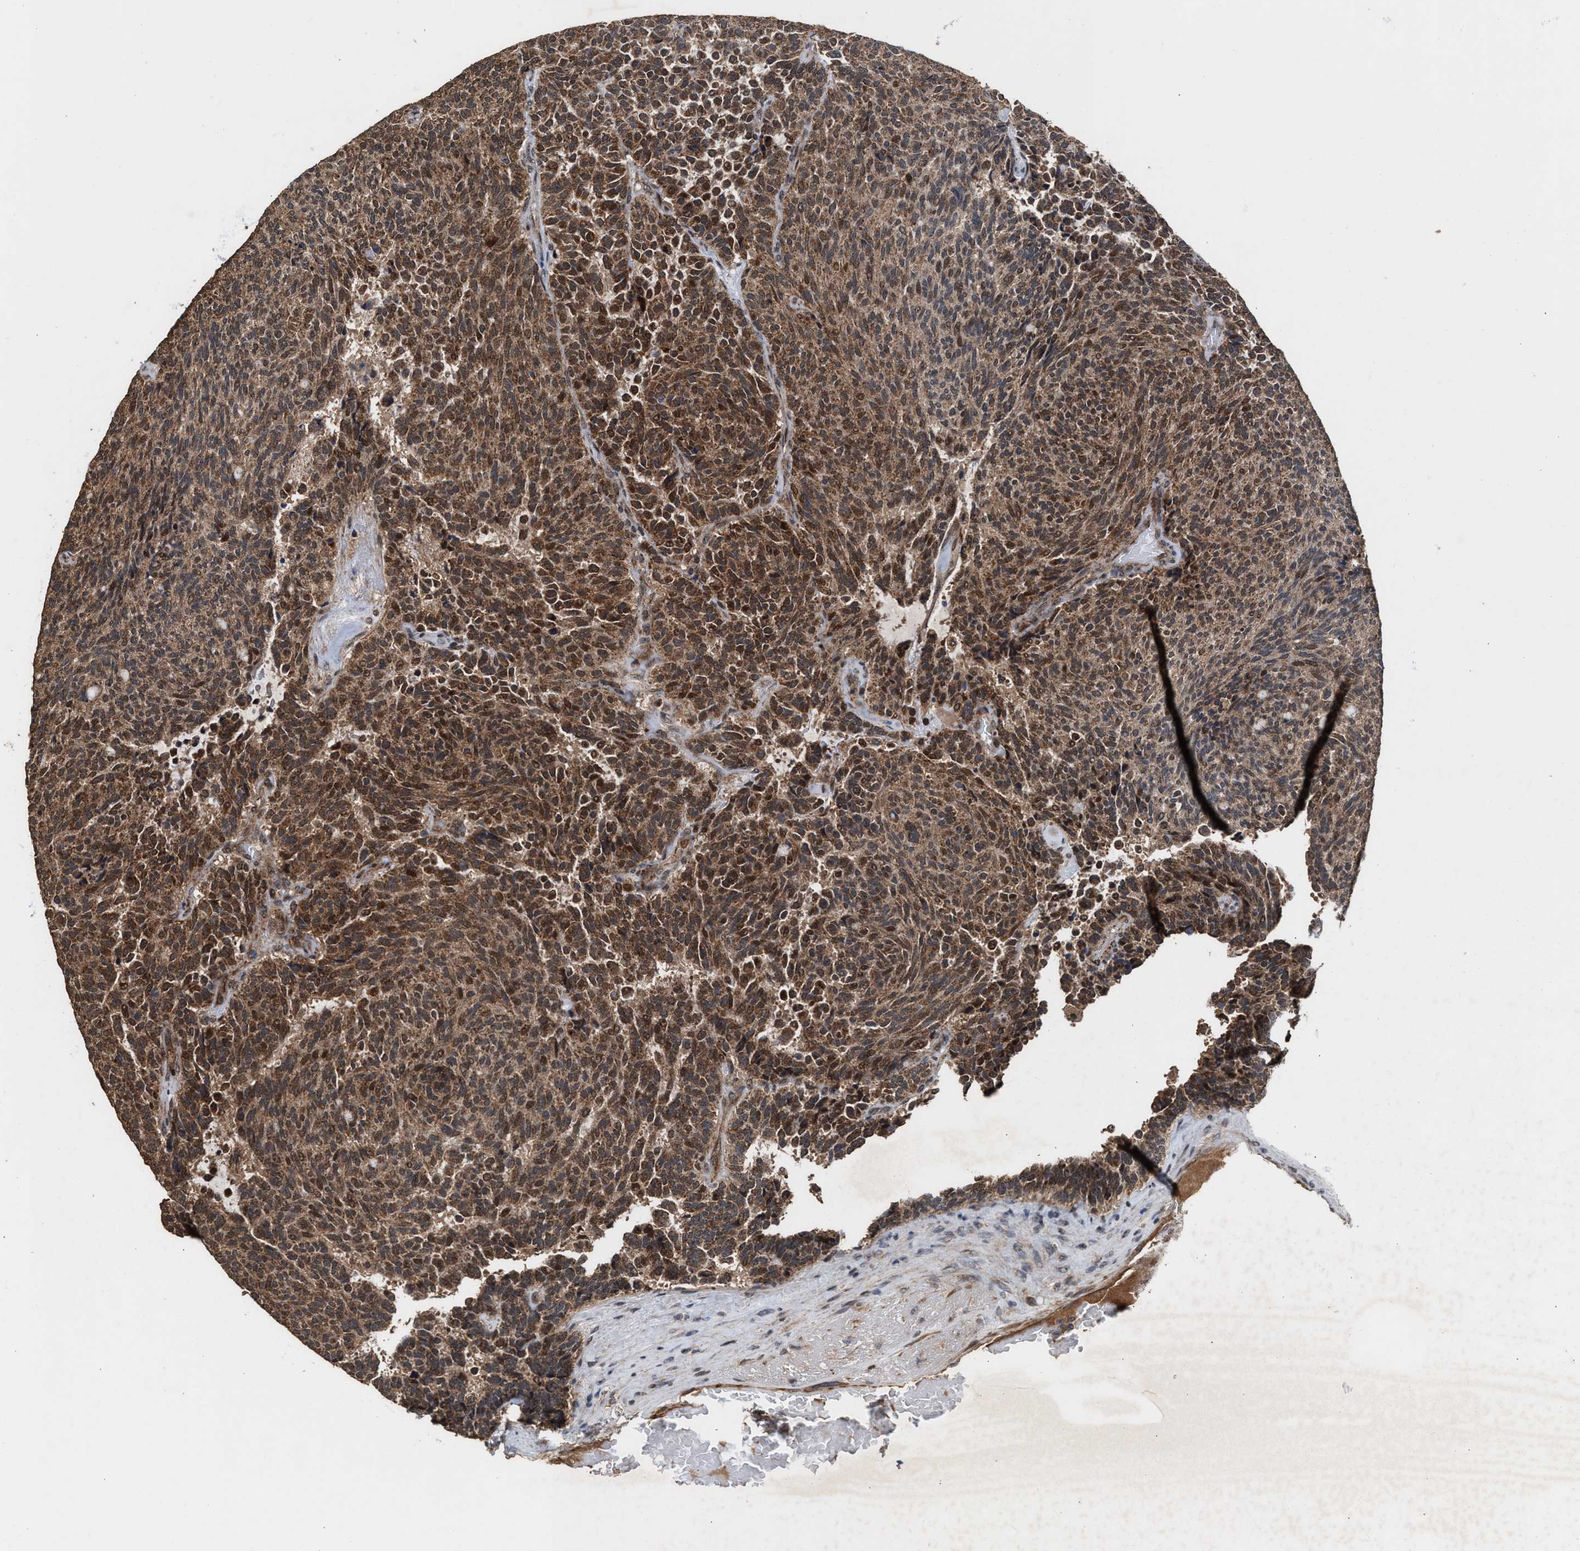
{"staining": {"intensity": "moderate", "quantity": ">75%", "location": "cytoplasmic/membranous"}, "tissue": "carcinoid", "cell_type": "Tumor cells", "image_type": "cancer", "snomed": [{"axis": "morphology", "description": "Carcinoid, malignant, NOS"}, {"axis": "topography", "description": "Pancreas"}], "caption": "Carcinoid tissue displays moderate cytoplasmic/membranous positivity in about >75% of tumor cells, visualized by immunohistochemistry.", "gene": "ZNHIT6", "patient": {"sex": "female", "age": 54}}